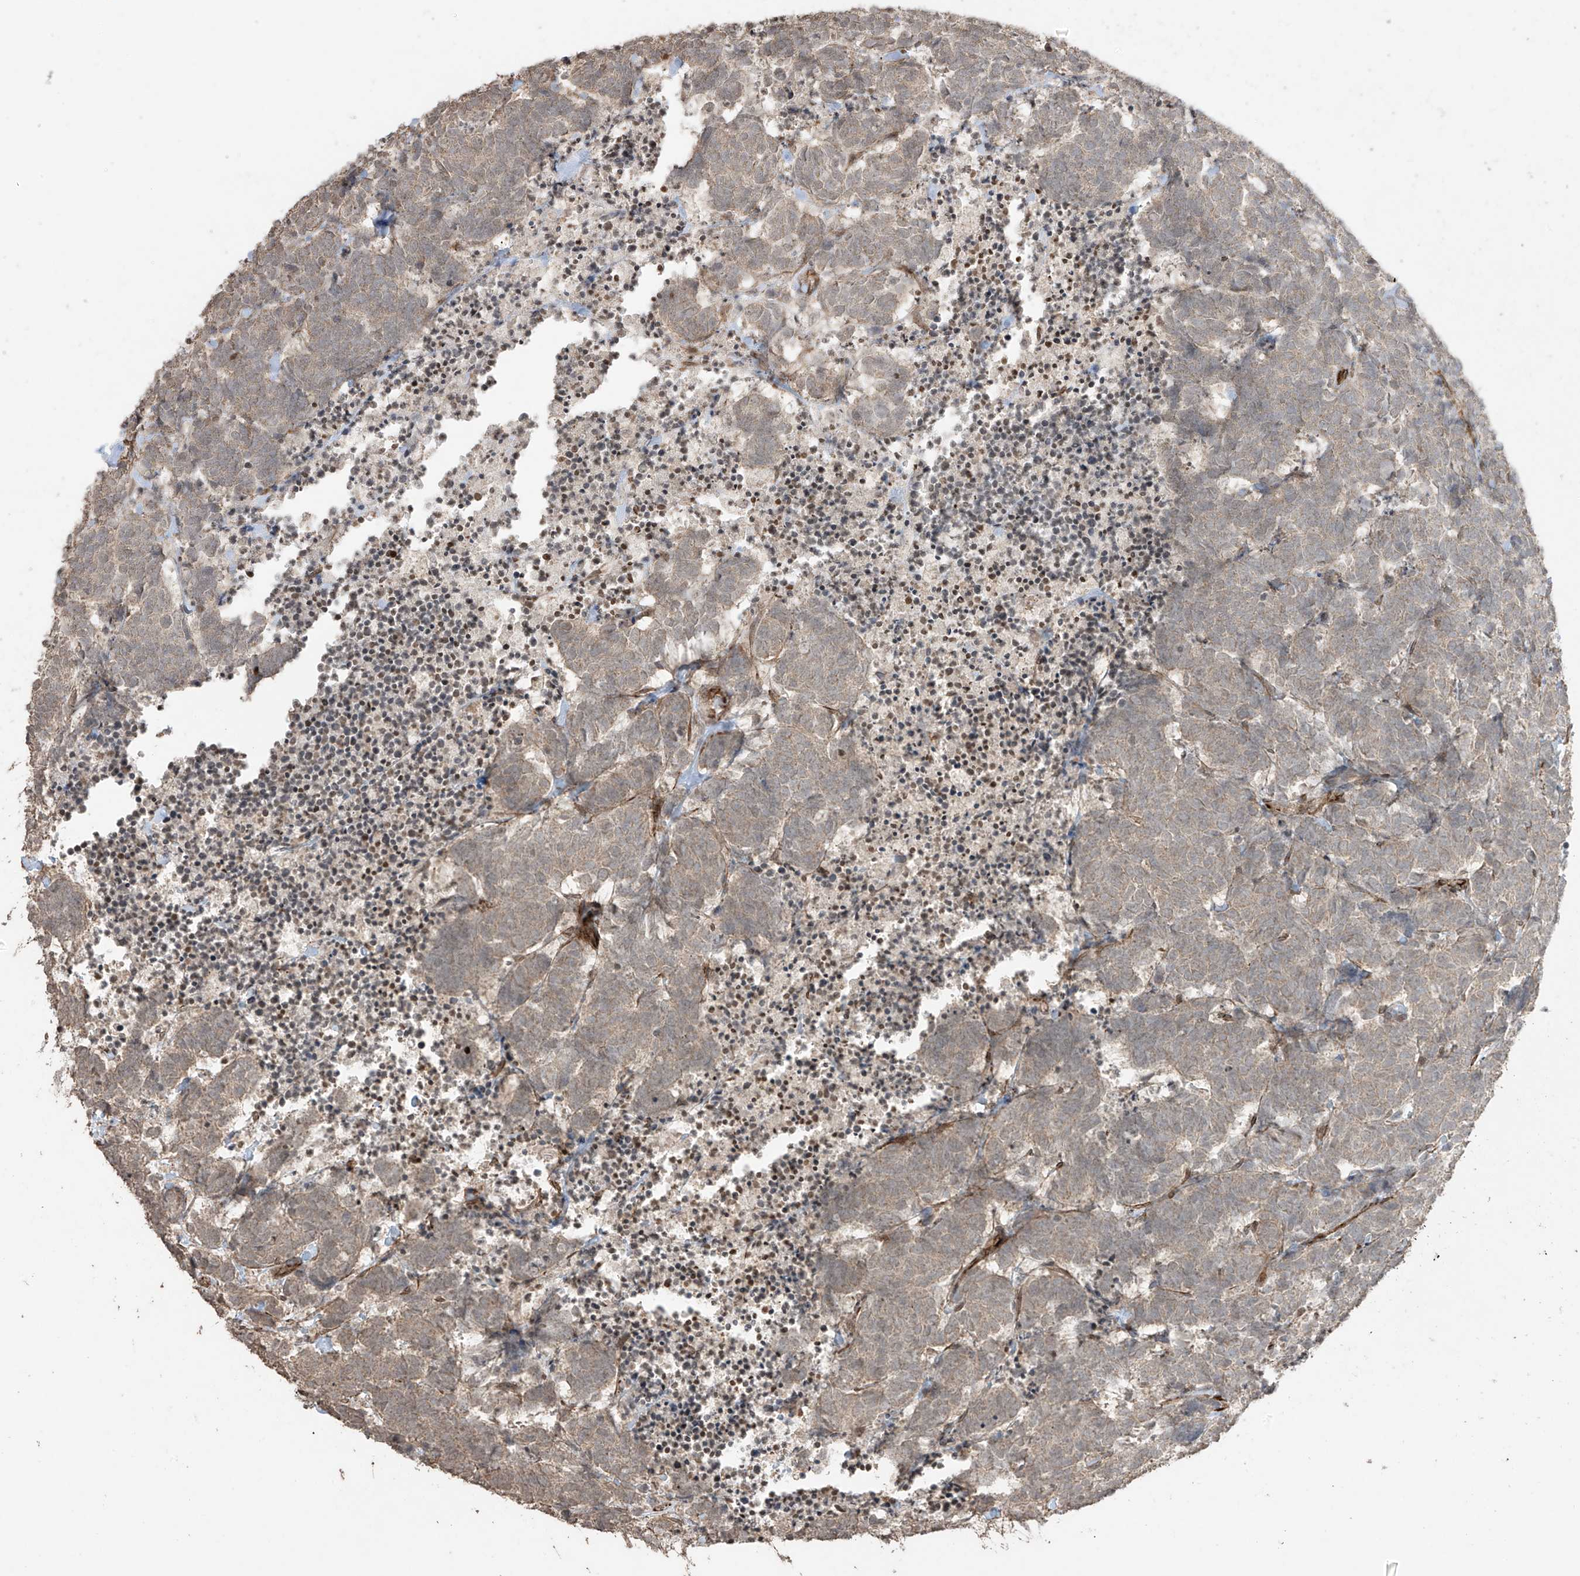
{"staining": {"intensity": "weak", "quantity": "25%-75%", "location": "cytoplasmic/membranous"}, "tissue": "carcinoid", "cell_type": "Tumor cells", "image_type": "cancer", "snomed": [{"axis": "morphology", "description": "Carcinoma, NOS"}, {"axis": "morphology", "description": "Carcinoid, malignant, NOS"}, {"axis": "topography", "description": "Urinary bladder"}], "caption": "The histopathology image shows immunohistochemical staining of carcinoma. There is weak cytoplasmic/membranous staining is appreciated in approximately 25%-75% of tumor cells. The staining was performed using DAB, with brown indicating positive protein expression. Nuclei are stained blue with hematoxylin.", "gene": "TTLL5", "patient": {"sex": "male", "age": 57}}